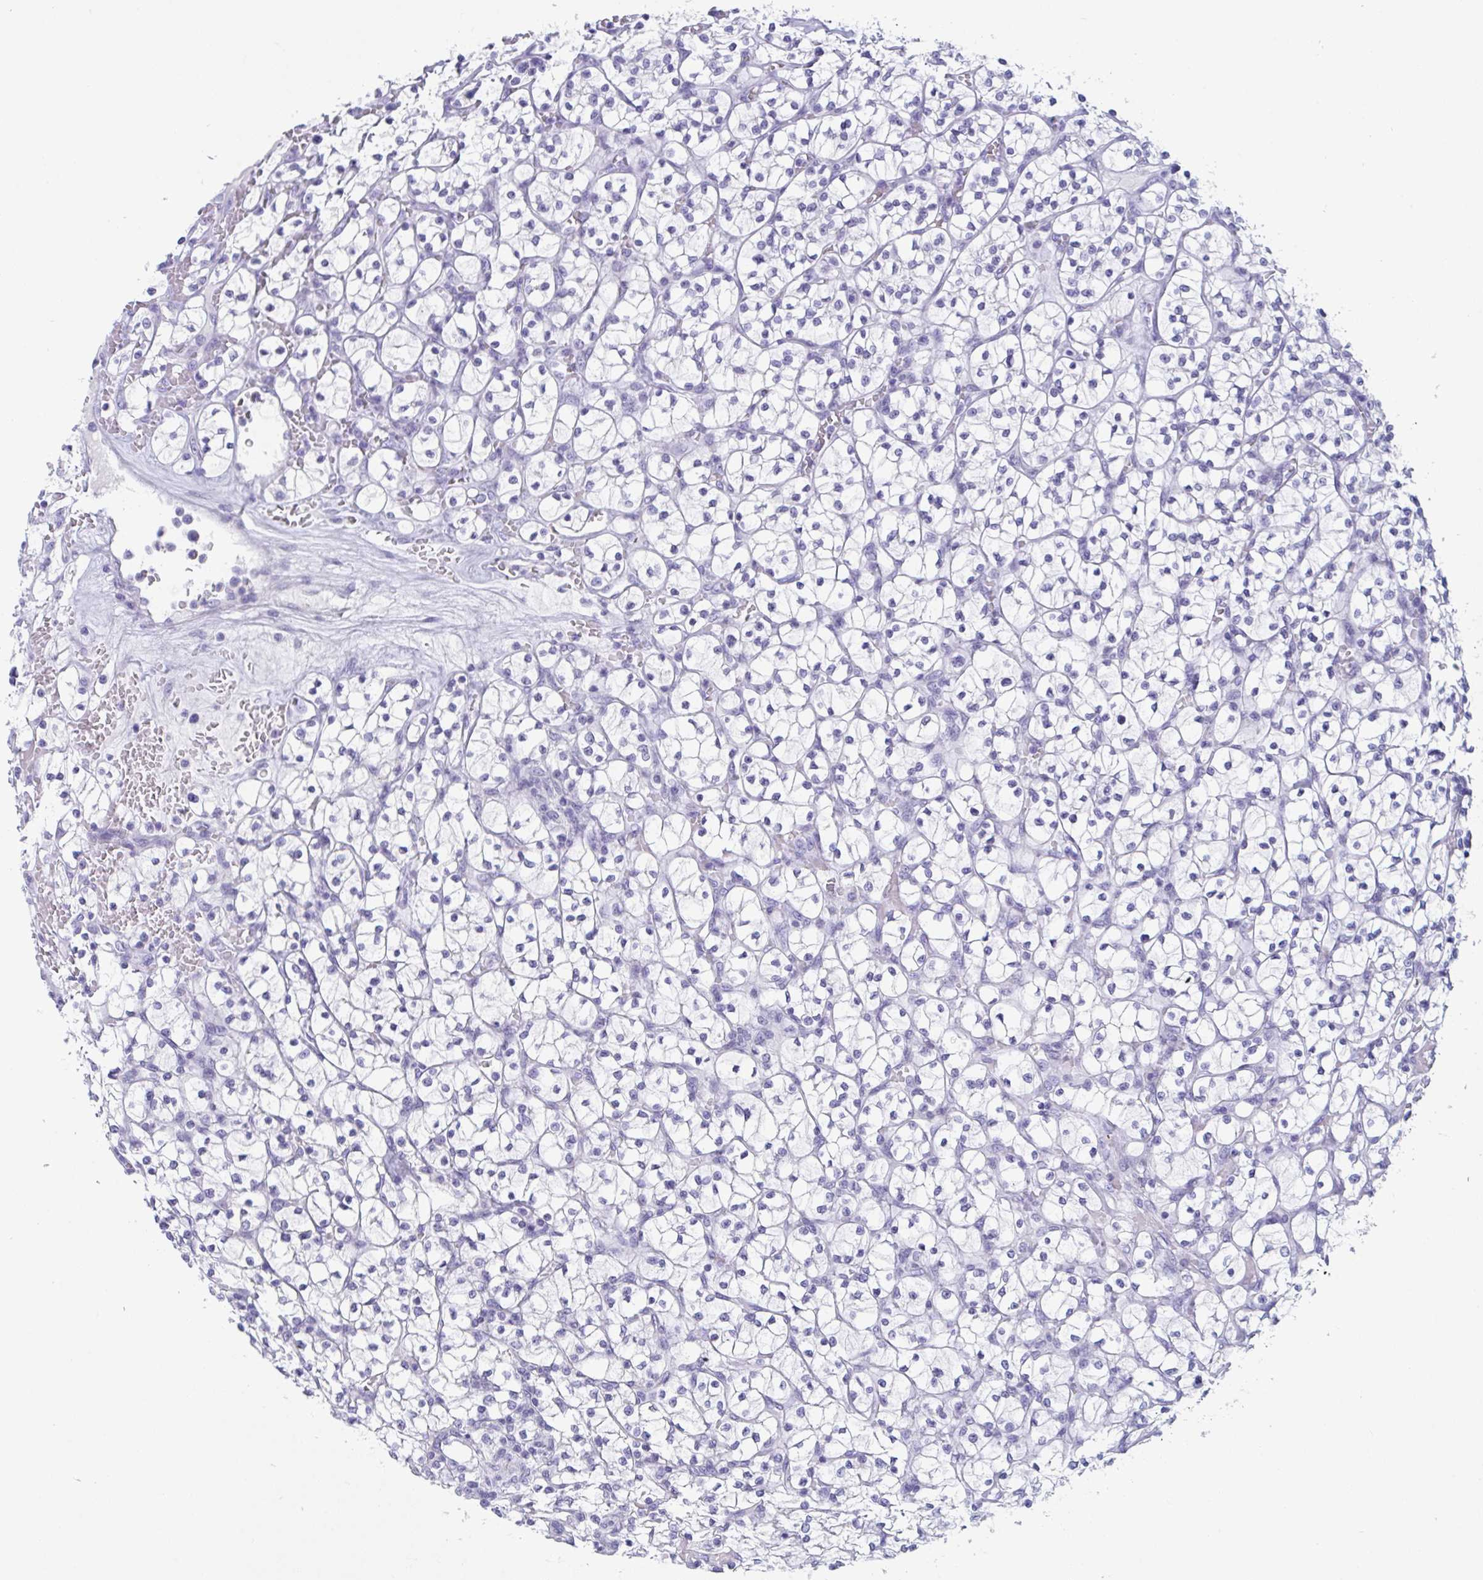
{"staining": {"intensity": "negative", "quantity": "none", "location": "none"}, "tissue": "renal cancer", "cell_type": "Tumor cells", "image_type": "cancer", "snomed": [{"axis": "morphology", "description": "Adenocarcinoma, NOS"}, {"axis": "topography", "description": "Kidney"}], "caption": "Tumor cells are negative for protein expression in human renal cancer (adenocarcinoma).", "gene": "CDX4", "patient": {"sex": "female", "age": 64}}